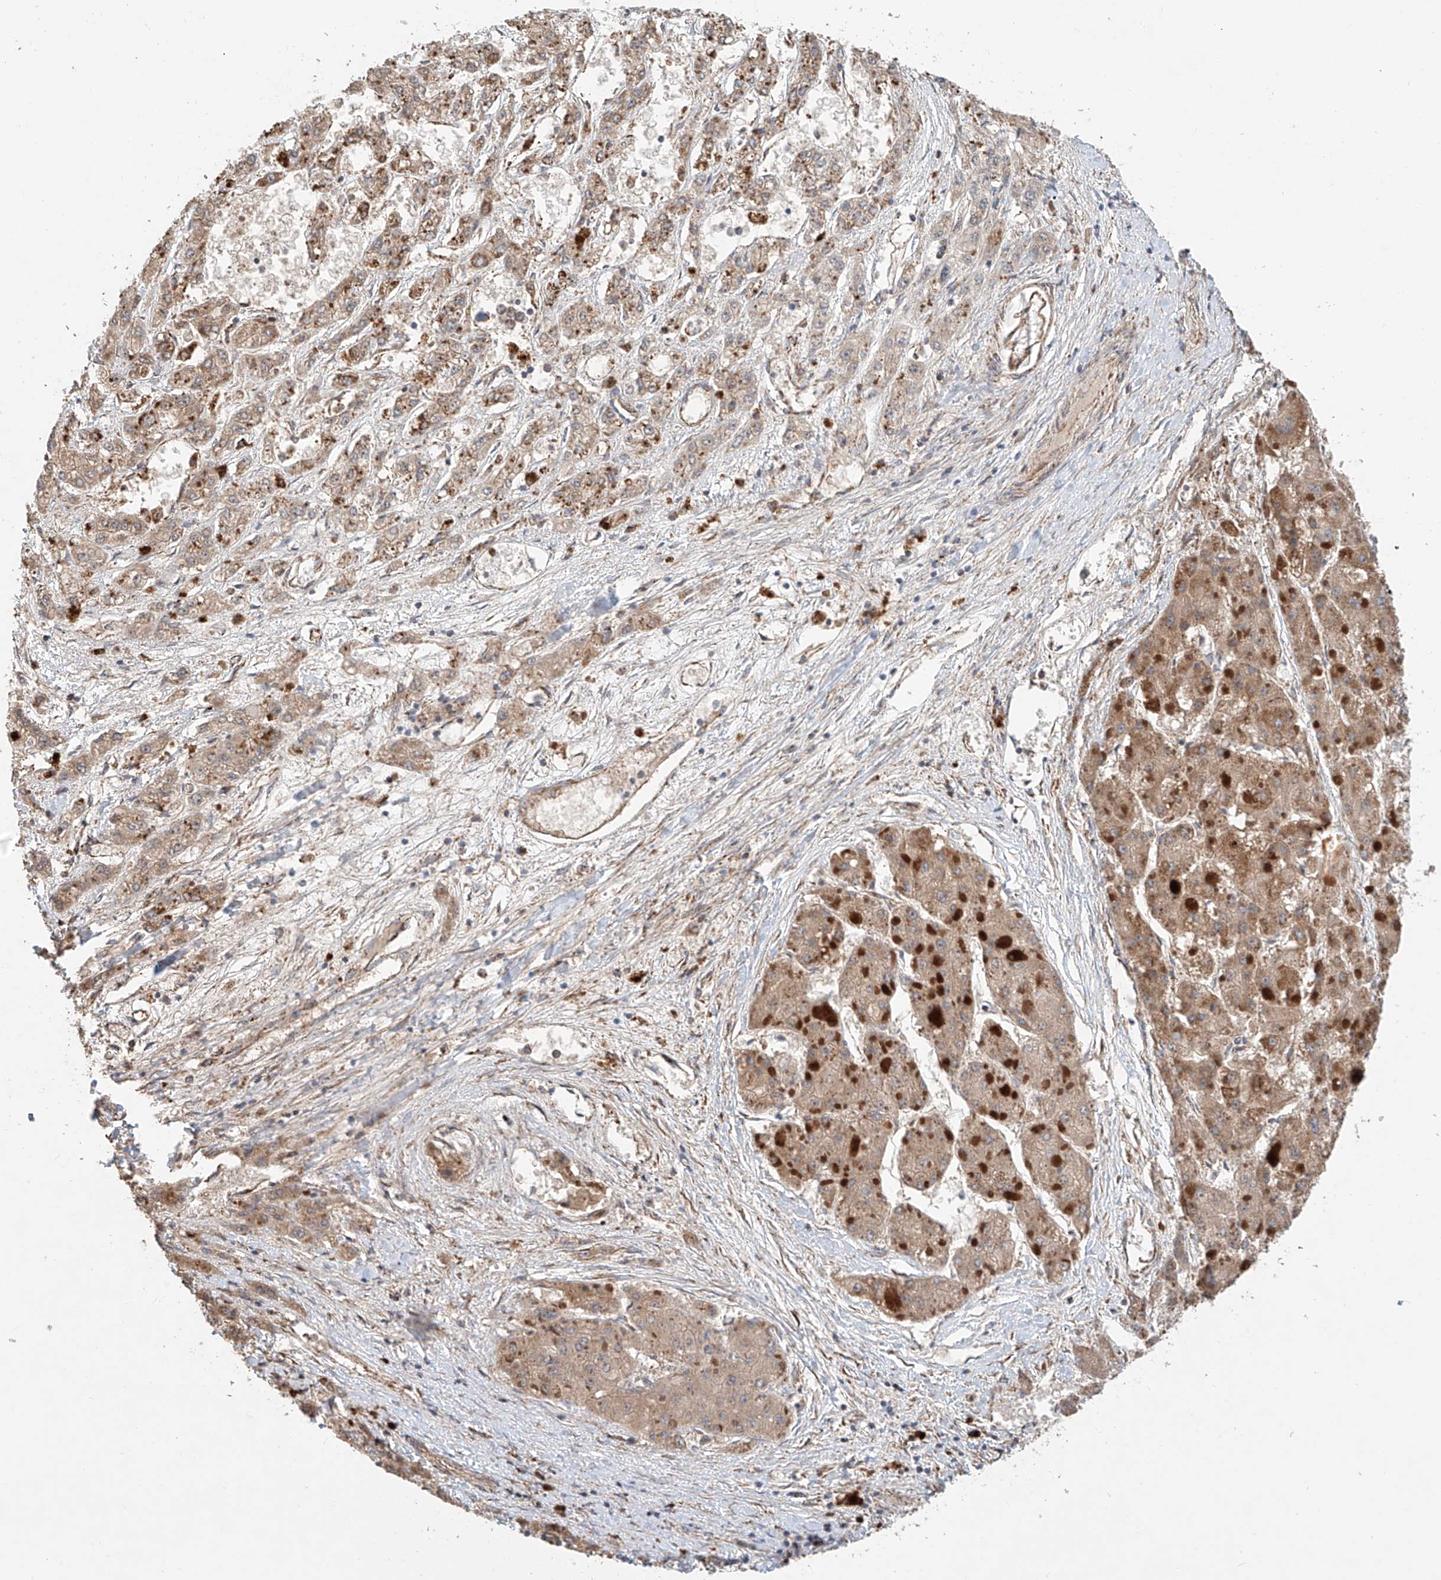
{"staining": {"intensity": "weak", "quantity": ">75%", "location": "cytoplasmic/membranous"}, "tissue": "liver cancer", "cell_type": "Tumor cells", "image_type": "cancer", "snomed": [{"axis": "morphology", "description": "Carcinoma, Hepatocellular, NOS"}, {"axis": "topography", "description": "Liver"}], "caption": "A histopathology image of human liver cancer stained for a protein displays weak cytoplasmic/membranous brown staining in tumor cells.", "gene": "MCL1", "patient": {"sex": "female", "age": 73}}